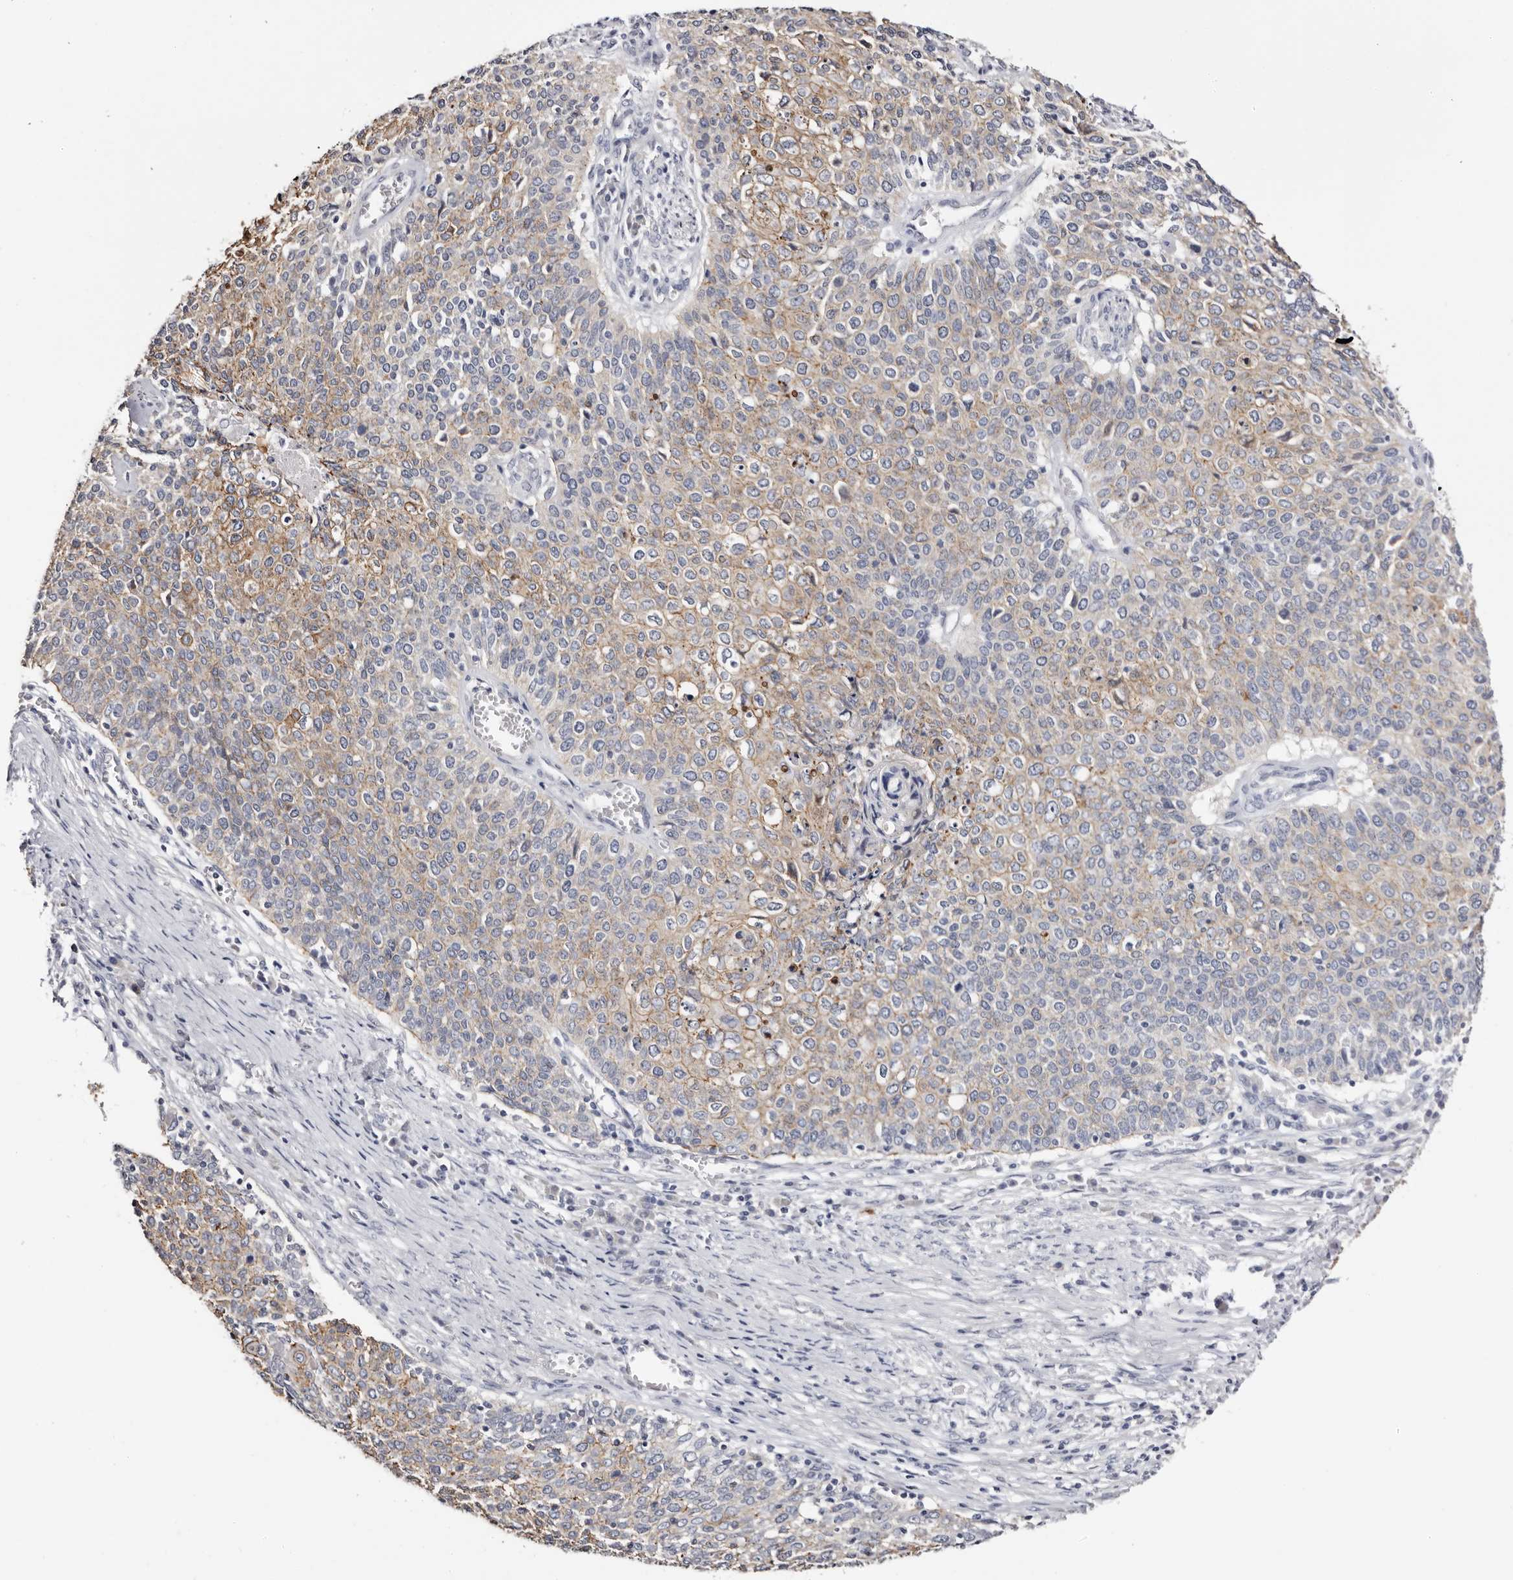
{"staining": {"intensity": "weak", "quantity": "25%-75%", "location": "cytoplasmic/membranous"}, "tissue": "cervical cancer", "cell_type": "Tumor cells", "image_type": "cancer", "snomed": [{"axis": "morphology", "description": "Squamous cell carcinoma, NOS"}, {"axis": "topography", "description": "Cervix"}], "caption": "Protein staining demonstrates weak cytoplasmic/membranous staining in approximately 25%-75% of tumor cells in cervical cancer (squamous cell carcinoma).", "gene": "ROM1", "patient": {"sex": "female", "age": 39}}